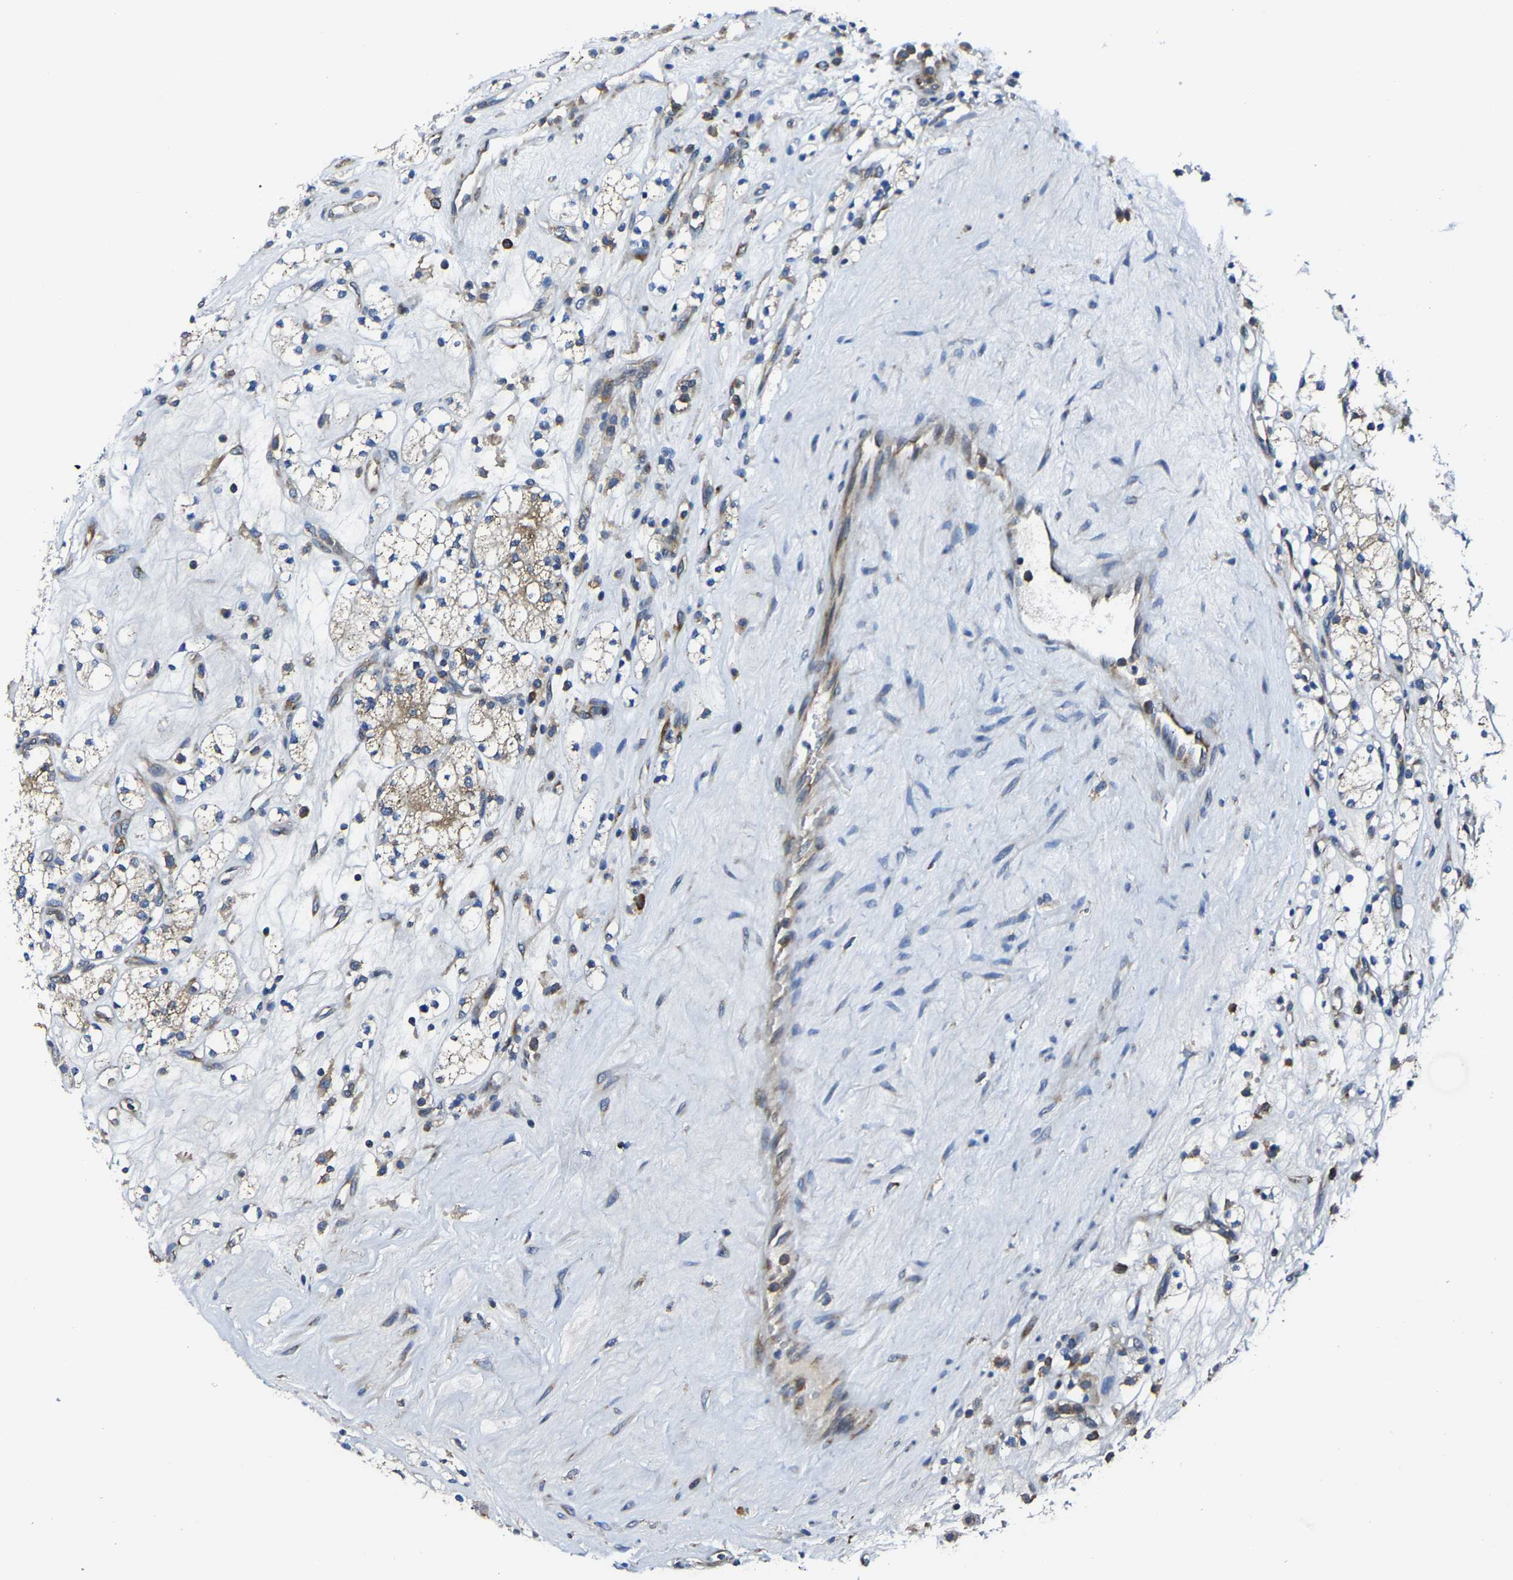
{"staining": {"intensity": "weak", "quantity": ">75%", "location": "cytoplasmic/membranous"}, "tissue": "renal cancer", "cell_type": "Tumor cells", "image_type": "cancer", "snomed": [{"axis": "morphology", "description": "Adenocarcinoma, NOS"}, {"axis": "topography", "description": "Kidney"}], "caption": "Protein staining exhibits weak cytoplasmic/membranous staining in approximately >75% of tumor cells in renal cancer.", "gene": "G3BP2", "patient": {"sex": "male", "age": 77}}